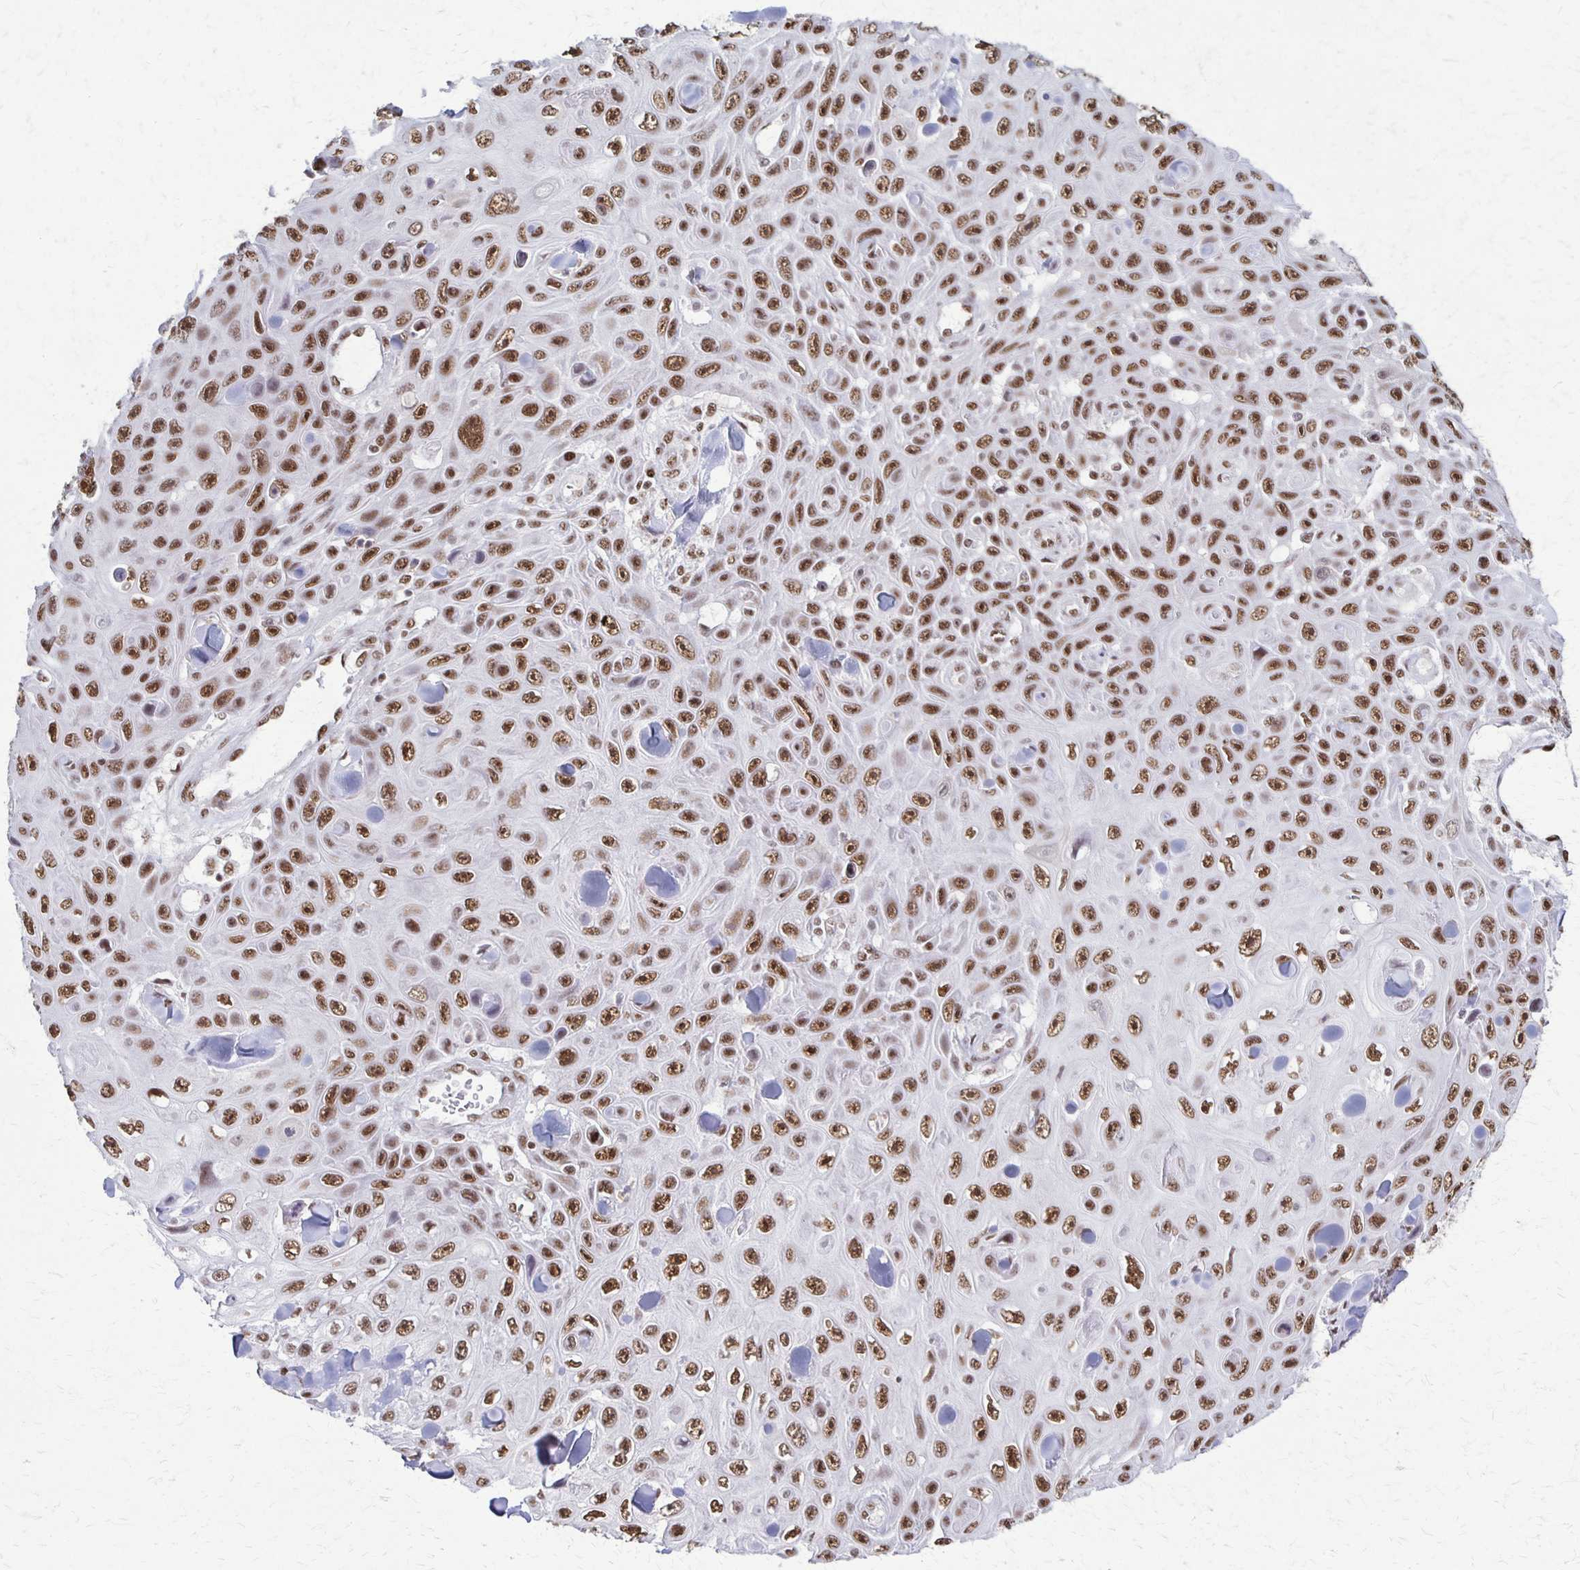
{"staining": {"intensity": "strong", "quantity": ">75%", "location": "nuclear"}, "tissue": "skin cancer", "cell_type": "Tumor cells", "image_type": "cancer", "snomed": [{"axis": "morphology", "description": "Squamous cell carcinoma, NOS"}, {"axis": "topography", "description": "Skin"}], "caption": "IHC of skin squamous cell carcinoma reveals high levels of strong nuclear positivity in about >75% of tumor cells. The staining was performed using DAB (3,3'-diaminobenzidine) to visualize the protein expression in brown, while the nuclei were stained in blue with hematoxylin (Magnification: 20x).", "gene": "XRCC6", "patient": {"sex": "male", "age": 82}}